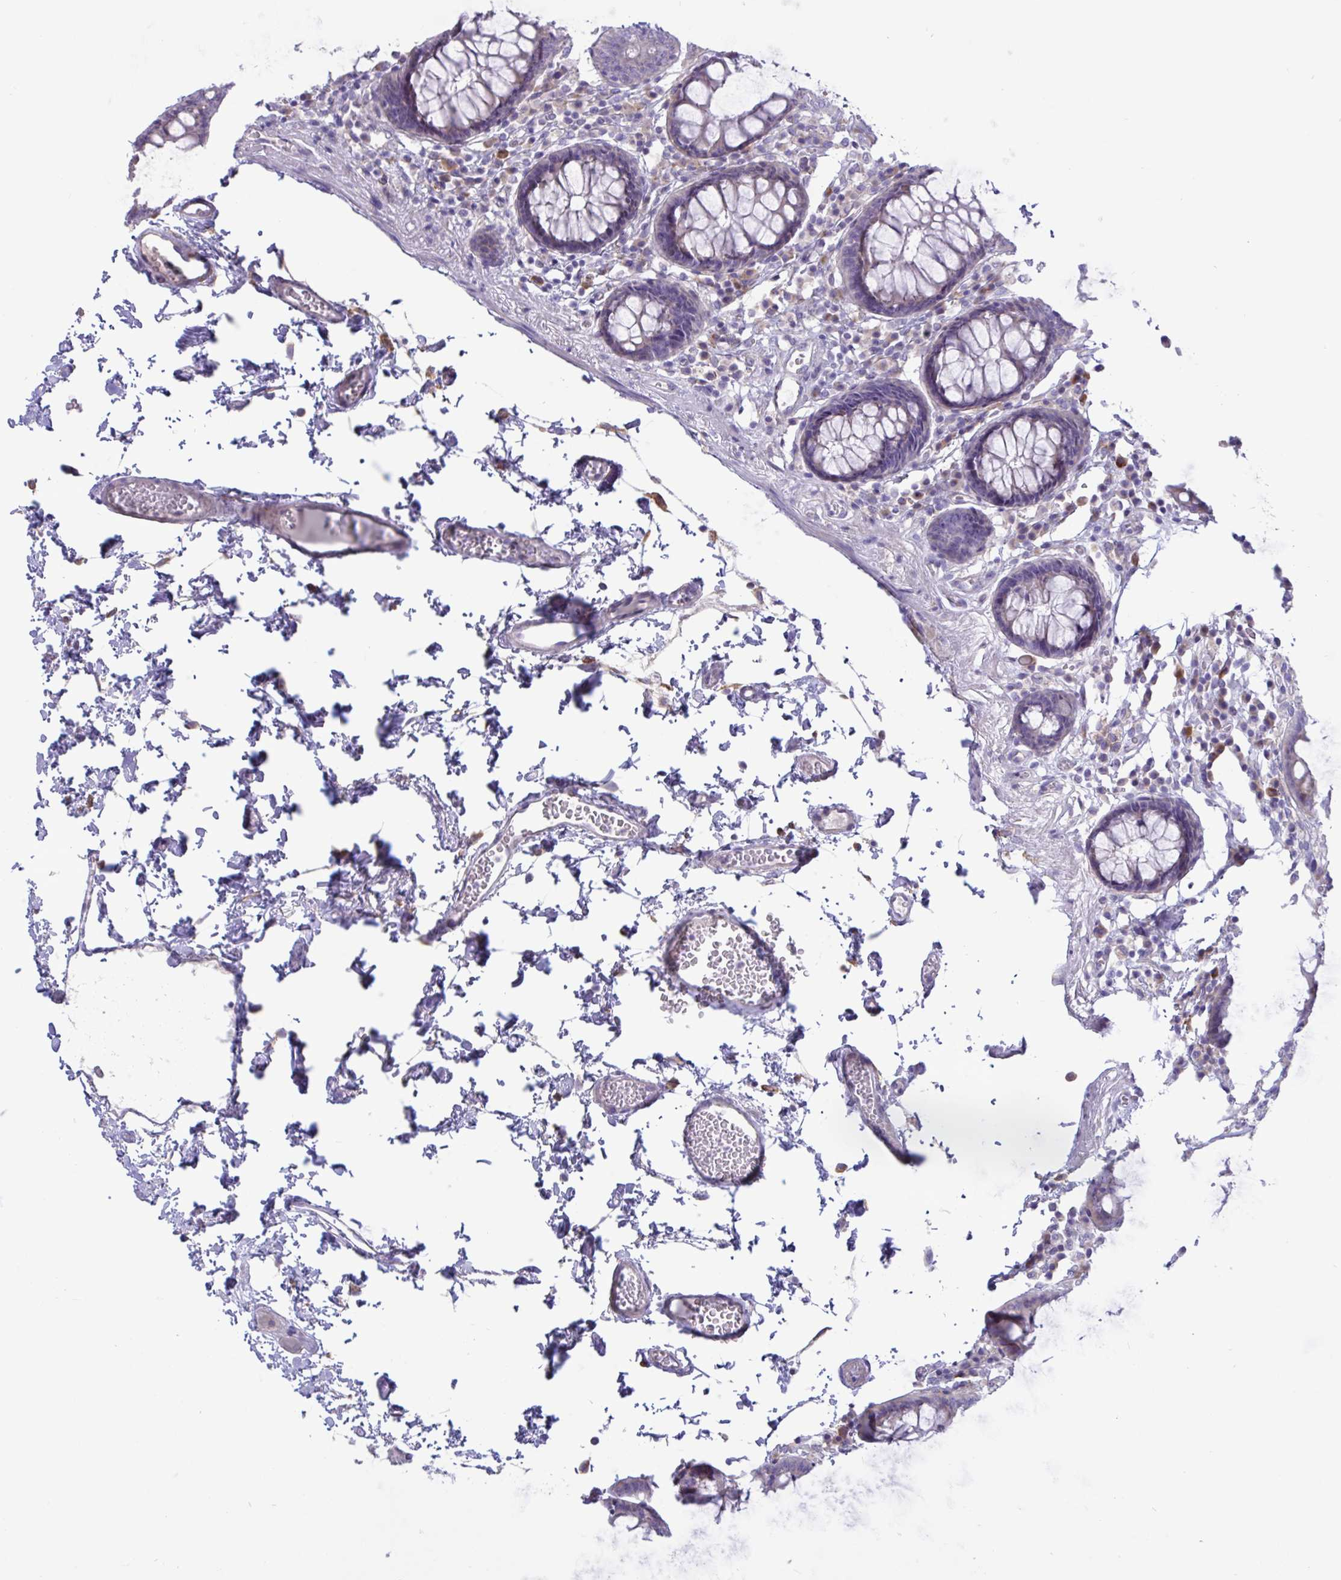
{"staining": {"intensity": "negative", "quantity": "none", "location": "none"}, "tissue": "colon", "cell_type": "Endothelial cells", "image_type": "normal", "snomed": [{"axis": "morphology", "description": "Normal tissue, NOS"}, {"axis": "topography", "description": "Colon"}, {"axis": "topography", "description": "Peripheral nerve tissue"}], "caption": "Human colon stained for a protein using IHC demonstrates no expression in endothelial cells.", "gene": "DSC3", "patient": {"sex": "male", "age": 84}}